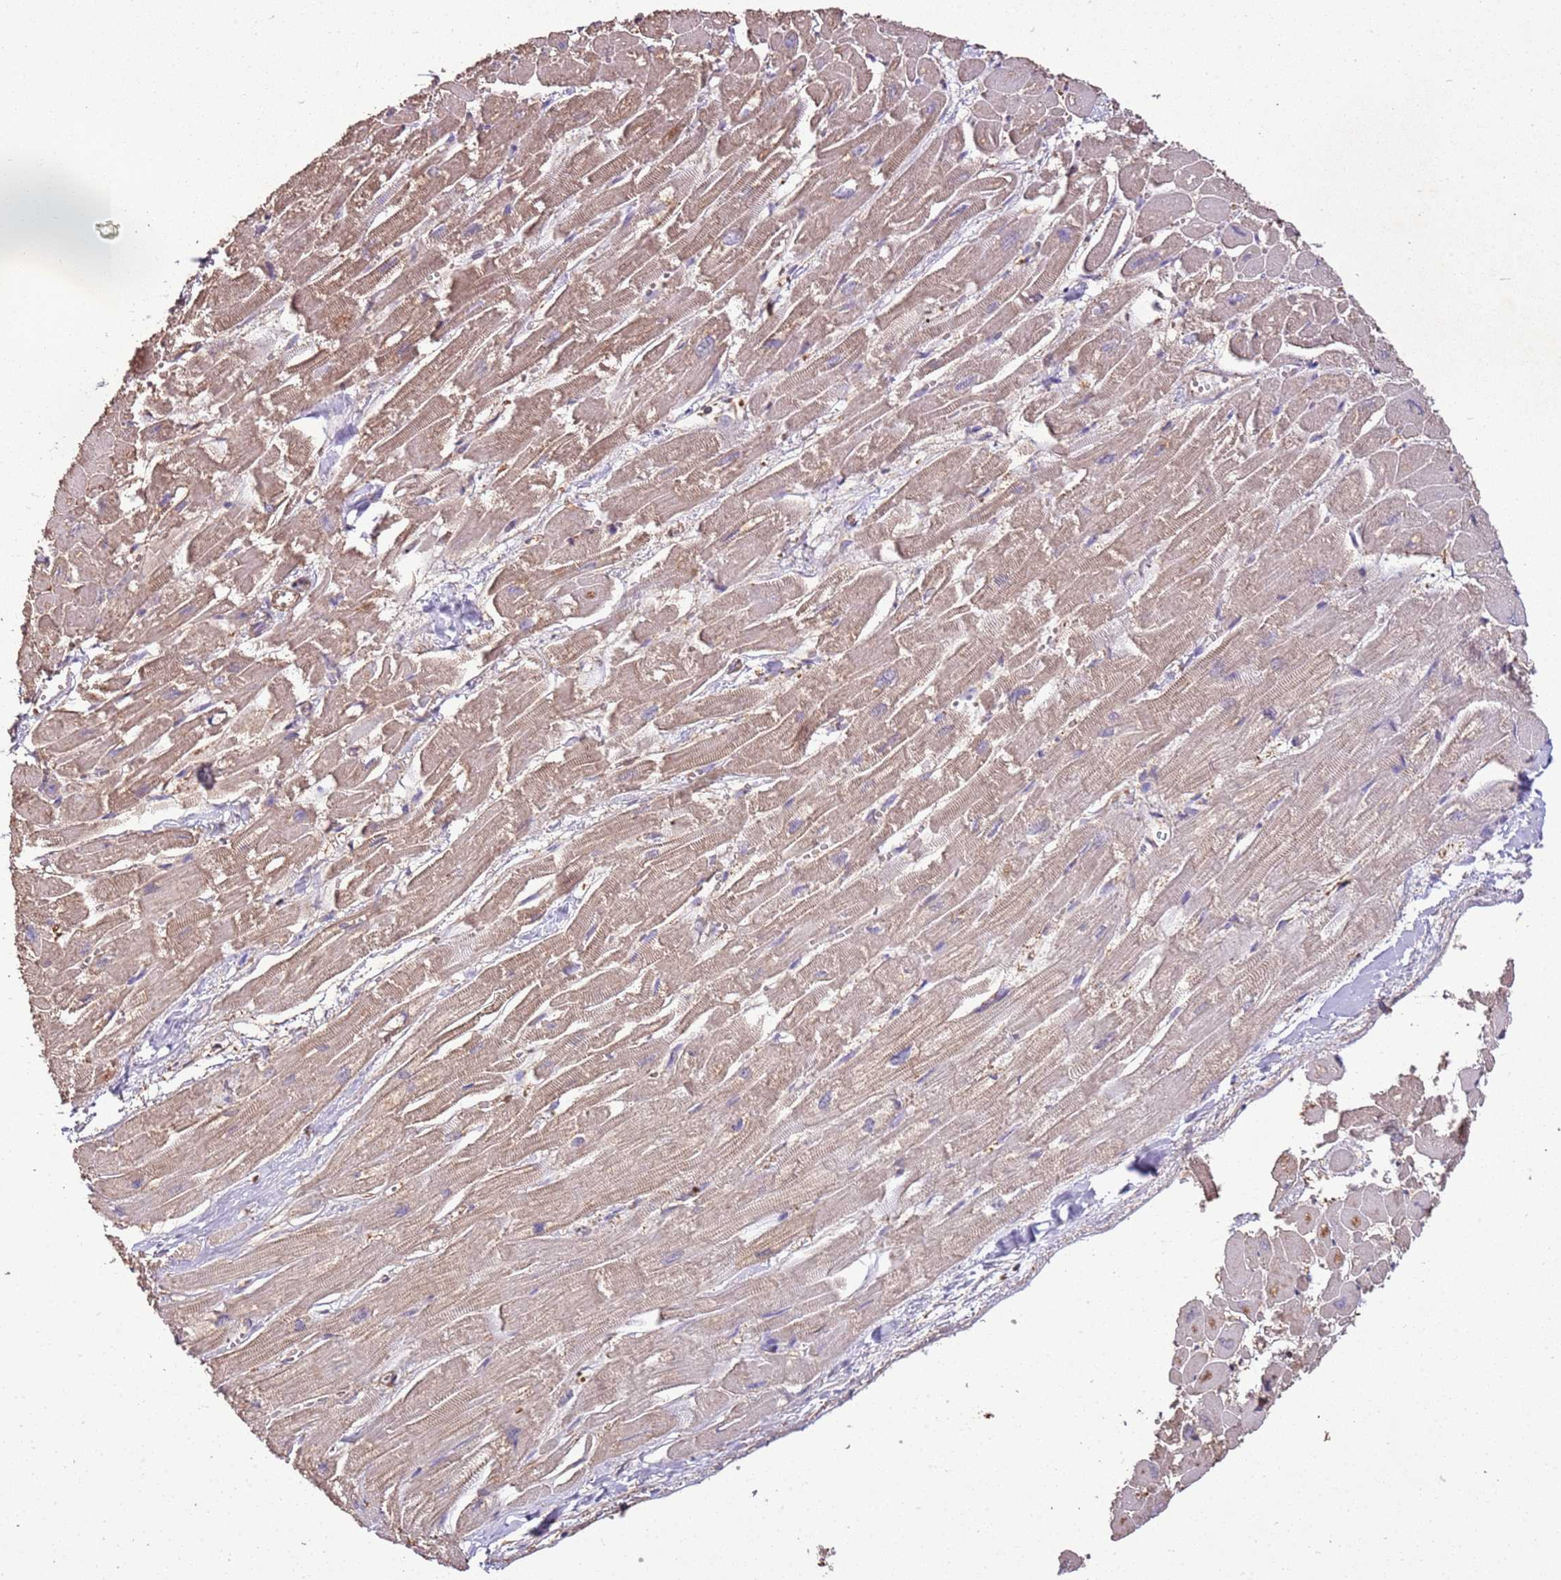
{"staining": {"intensity": "weak", "quantity": ">75%", "location": "cytoplasmic/membranous"}, "tissue": "heart muscle", "cell_type": "Cardiomyocytes", "image_type": "normal", "snomed": [{"axis": "morphology", "description": "Normal tissue, NOS"}, {"axis": "topography", "description": "Heart"}], "caption": "Immunohistochemical staining of benign heart muscle shows weak cytoplasmic/membranous protein positivity in about >75% of cardiomyocytes. (IHC, brightfield microscopy, high magnification).", "gene": "ARL10", "patient": {"sex": "male", "age": 54}}